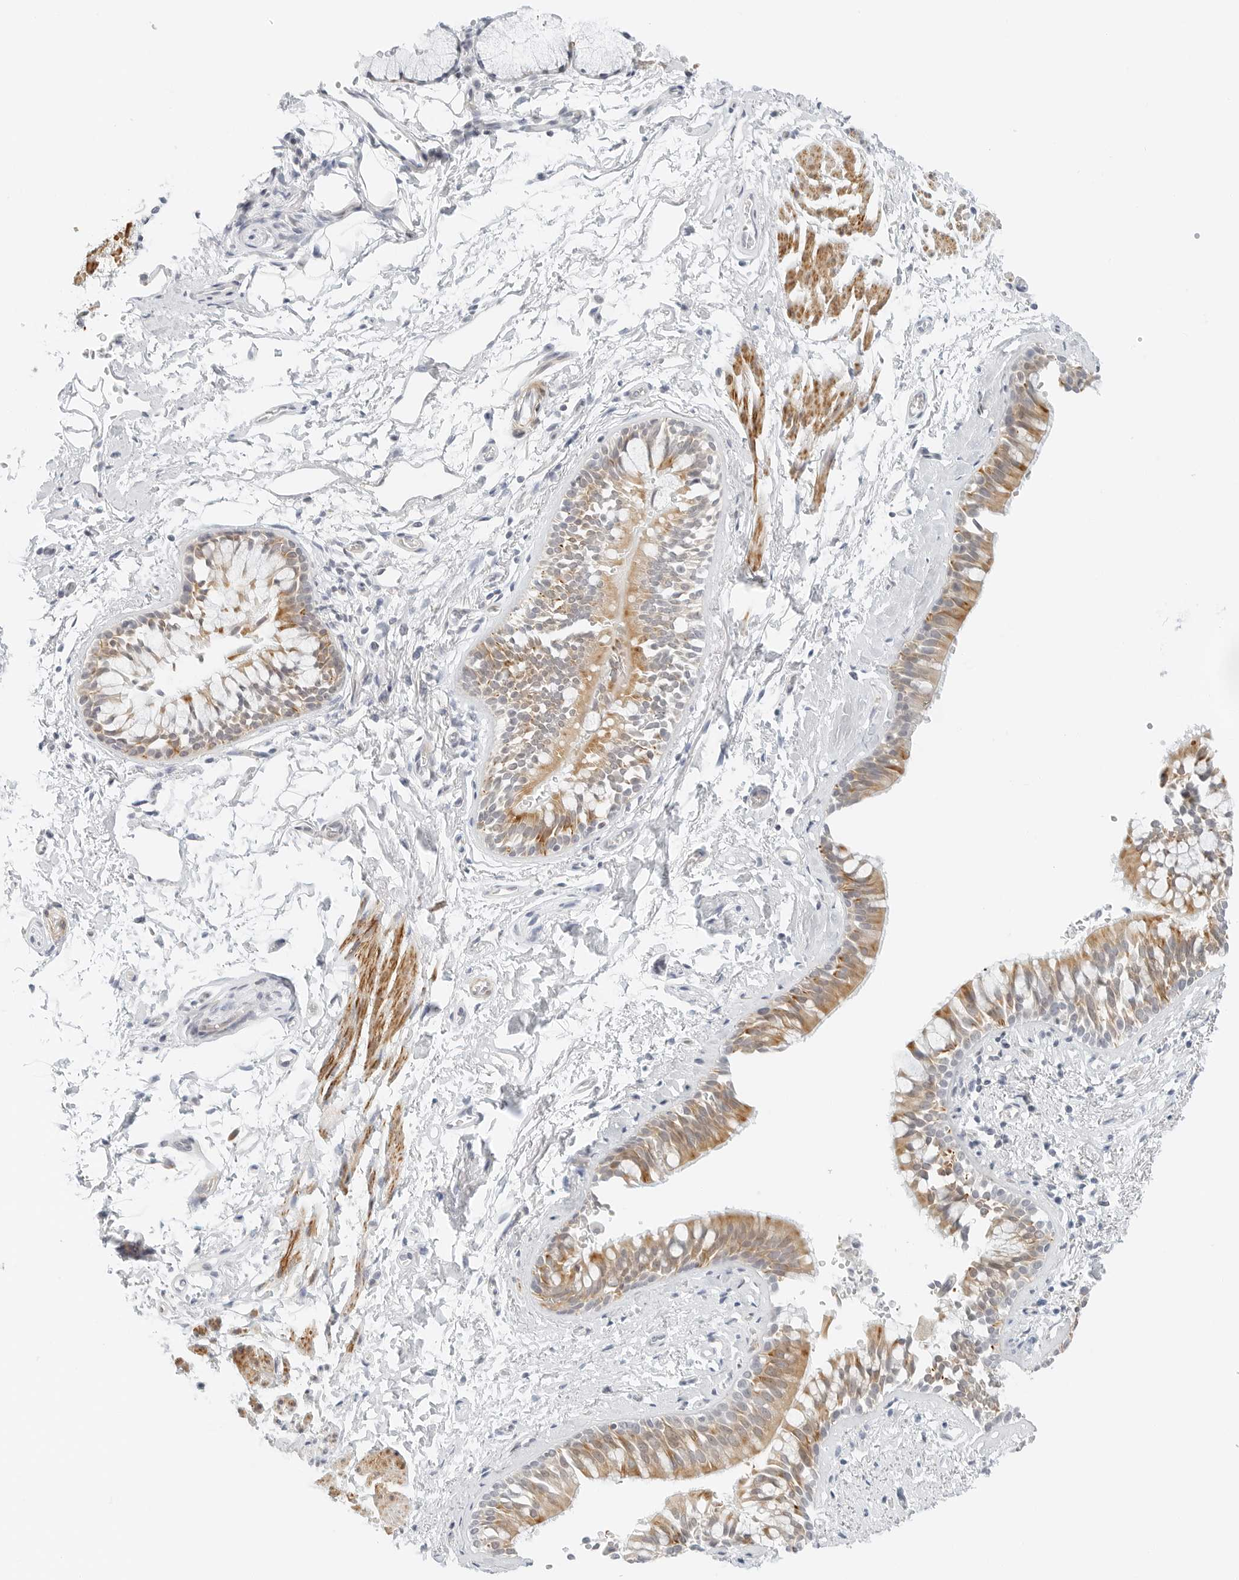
{"staining": {"intensity": "strong", "quantity": ">75%", "location": "cytoplasmic/membranous"}, "tissue": "bronchus", "cell_type": "Respiratory epithelial cells", "image_type": "normal", "snomed": [{"axis": "morphology", "description": "Normal tissue, NOS"}, {"axis": "morphology", "description": "Inflammation, NOS"}, {"axis": "topography", "description": "Cartilage tissue"}, {"axis": "topography", "description": "Bronchus"}, {"axis": "topography", "description": "Lung"}], "caption": "This is a histology image of immunohistochemistry (IHC) staining of normal bronchus, which shows strong expression in the cytoplasmic/membranous of respiratory epithelial cells.", "gene": "IQCC", "patient": {"sex": "female", "age": 64}}